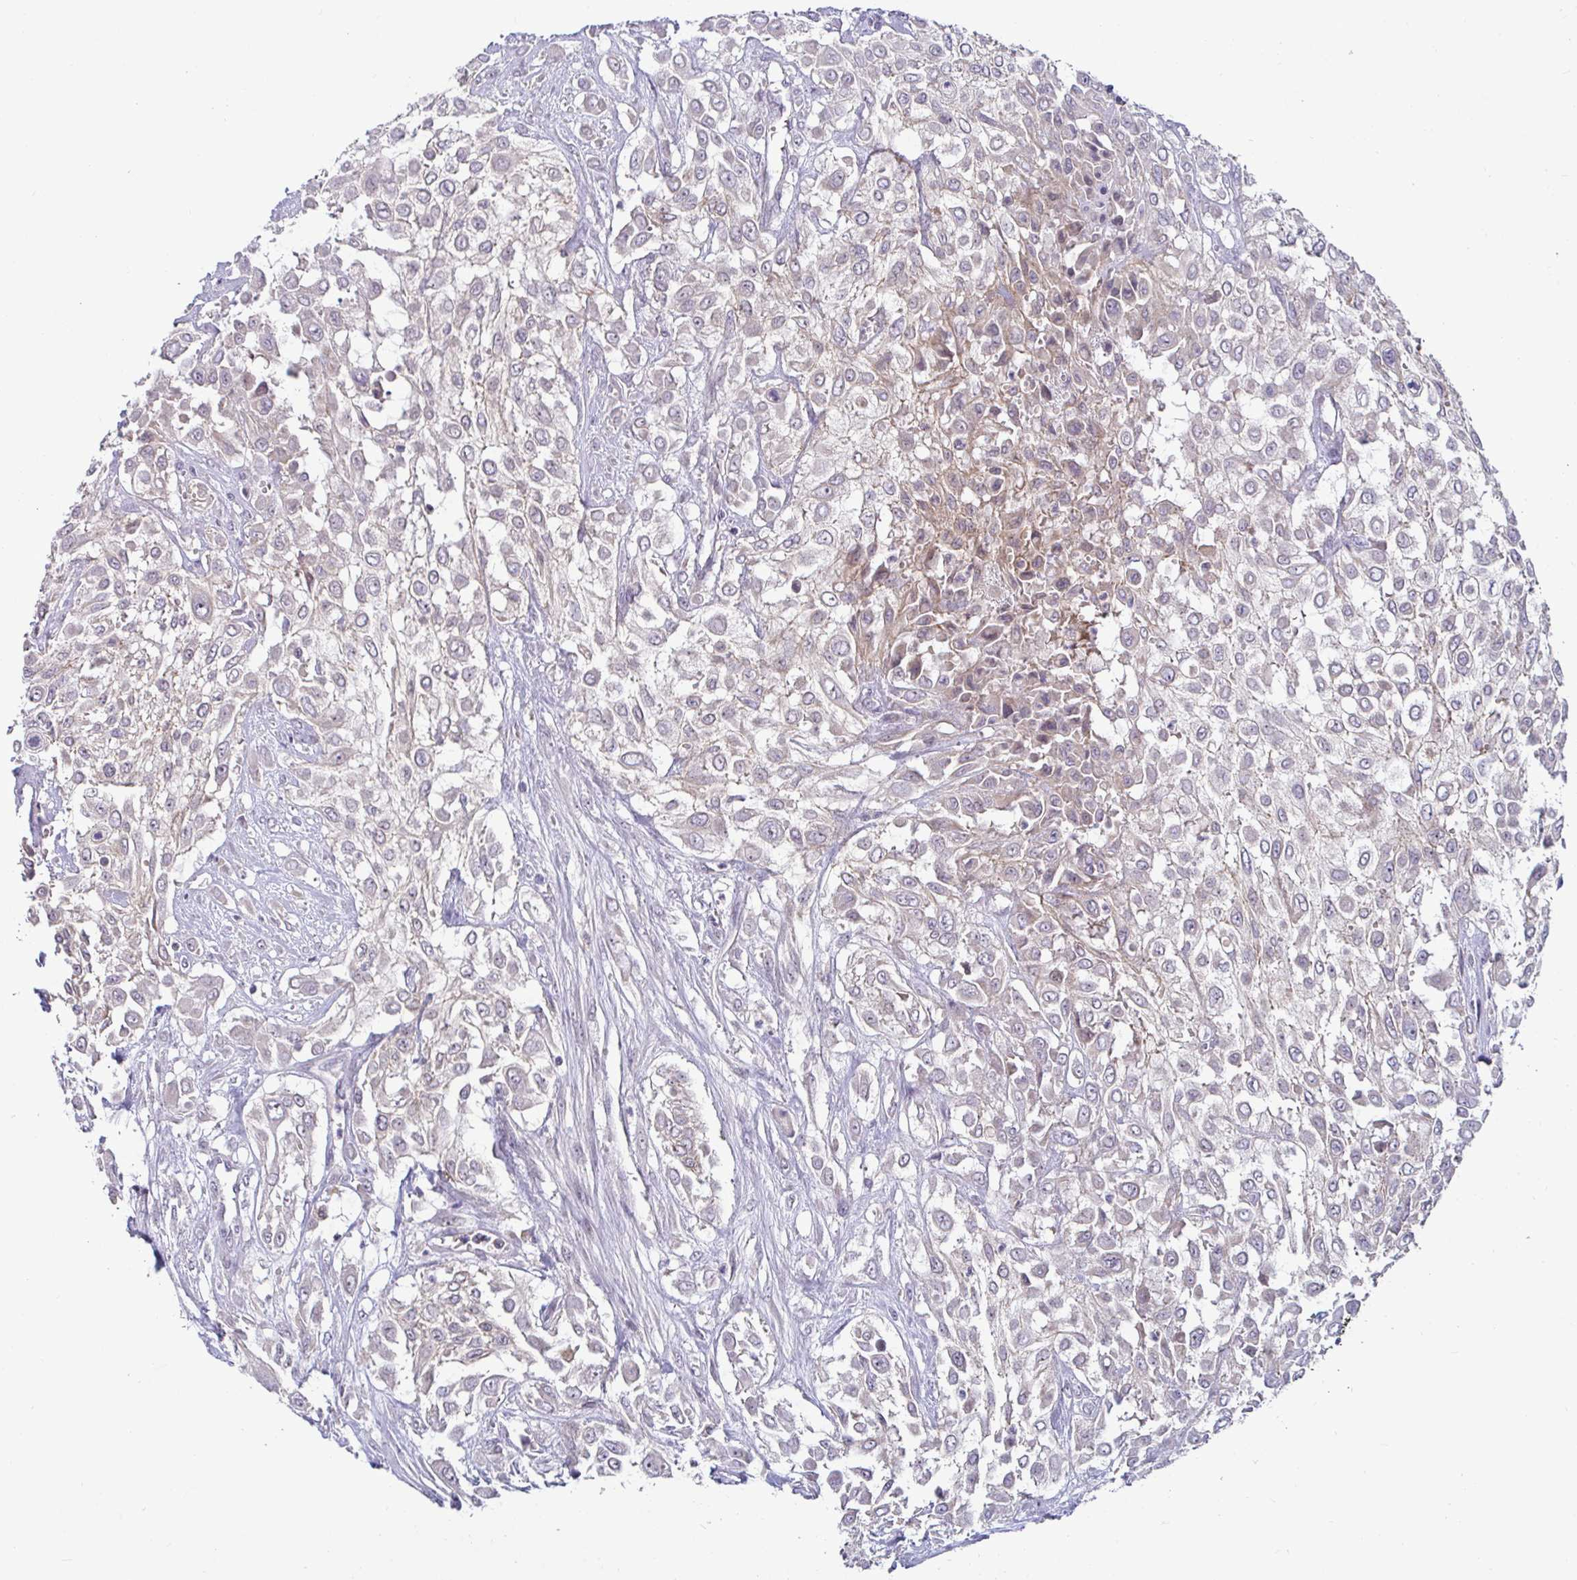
{"staining": {"intensity": "weak", "quantity": "<25%", "location": "cytoplasmic/membranous"}, "tissue": "urothelial cancer", "cell_type": "Tumor cells", "image_type": "cancer", "snomed": [{"axis": "morphology", "description": "Urothelial carcinoma, High grade"}, {"axis": "topography", "description": "Urinary bladder"}], "caption": "The immunohistochemistry histopathology image has no significant expression in tumor cells of urothelial cancer tissue.", "gene": "GSTM1", "patient": {"sex": "male", "age": 57}}